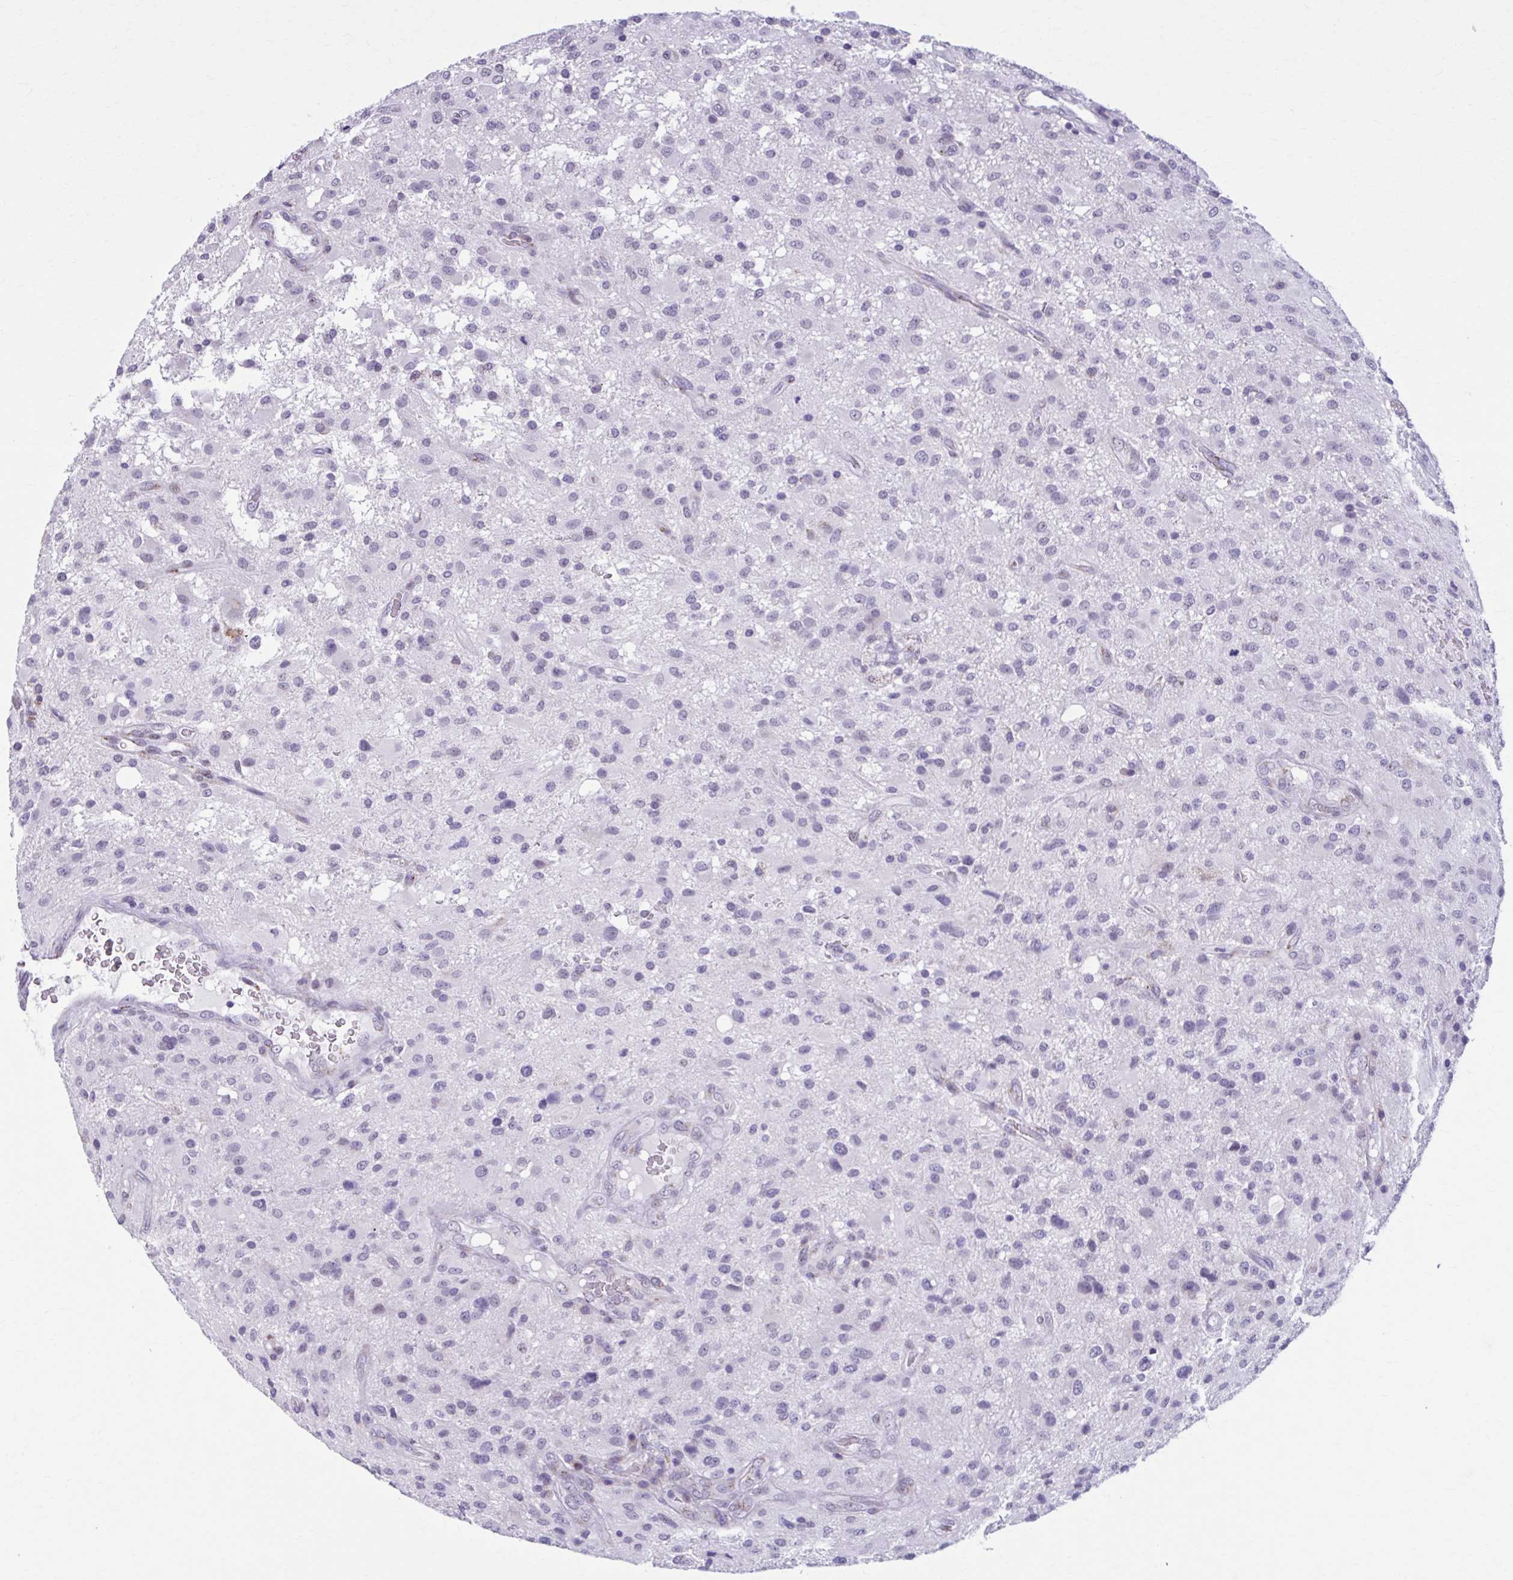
{"staining": {"intensity": "negative", "quantity": "none", "location": "none"}, "tissue": "glioma", "cell_type": "Tumor cells", "image_type": "cancer", "snomed": [{"axis": "morphology", "description": "Glioma, malignant, High grade"}, {"axis": "topography", "description": "Brain"}], "caption": "High magnification brightfield microscopy of glioma stained with DAB (3,3'-diaminobenzidine) (brown) and counterstained with hematoxylin (blue): tumor cells show no significant staining.", "gene": "ZNF682", "patient": {"sex": "male", "age": 53}}